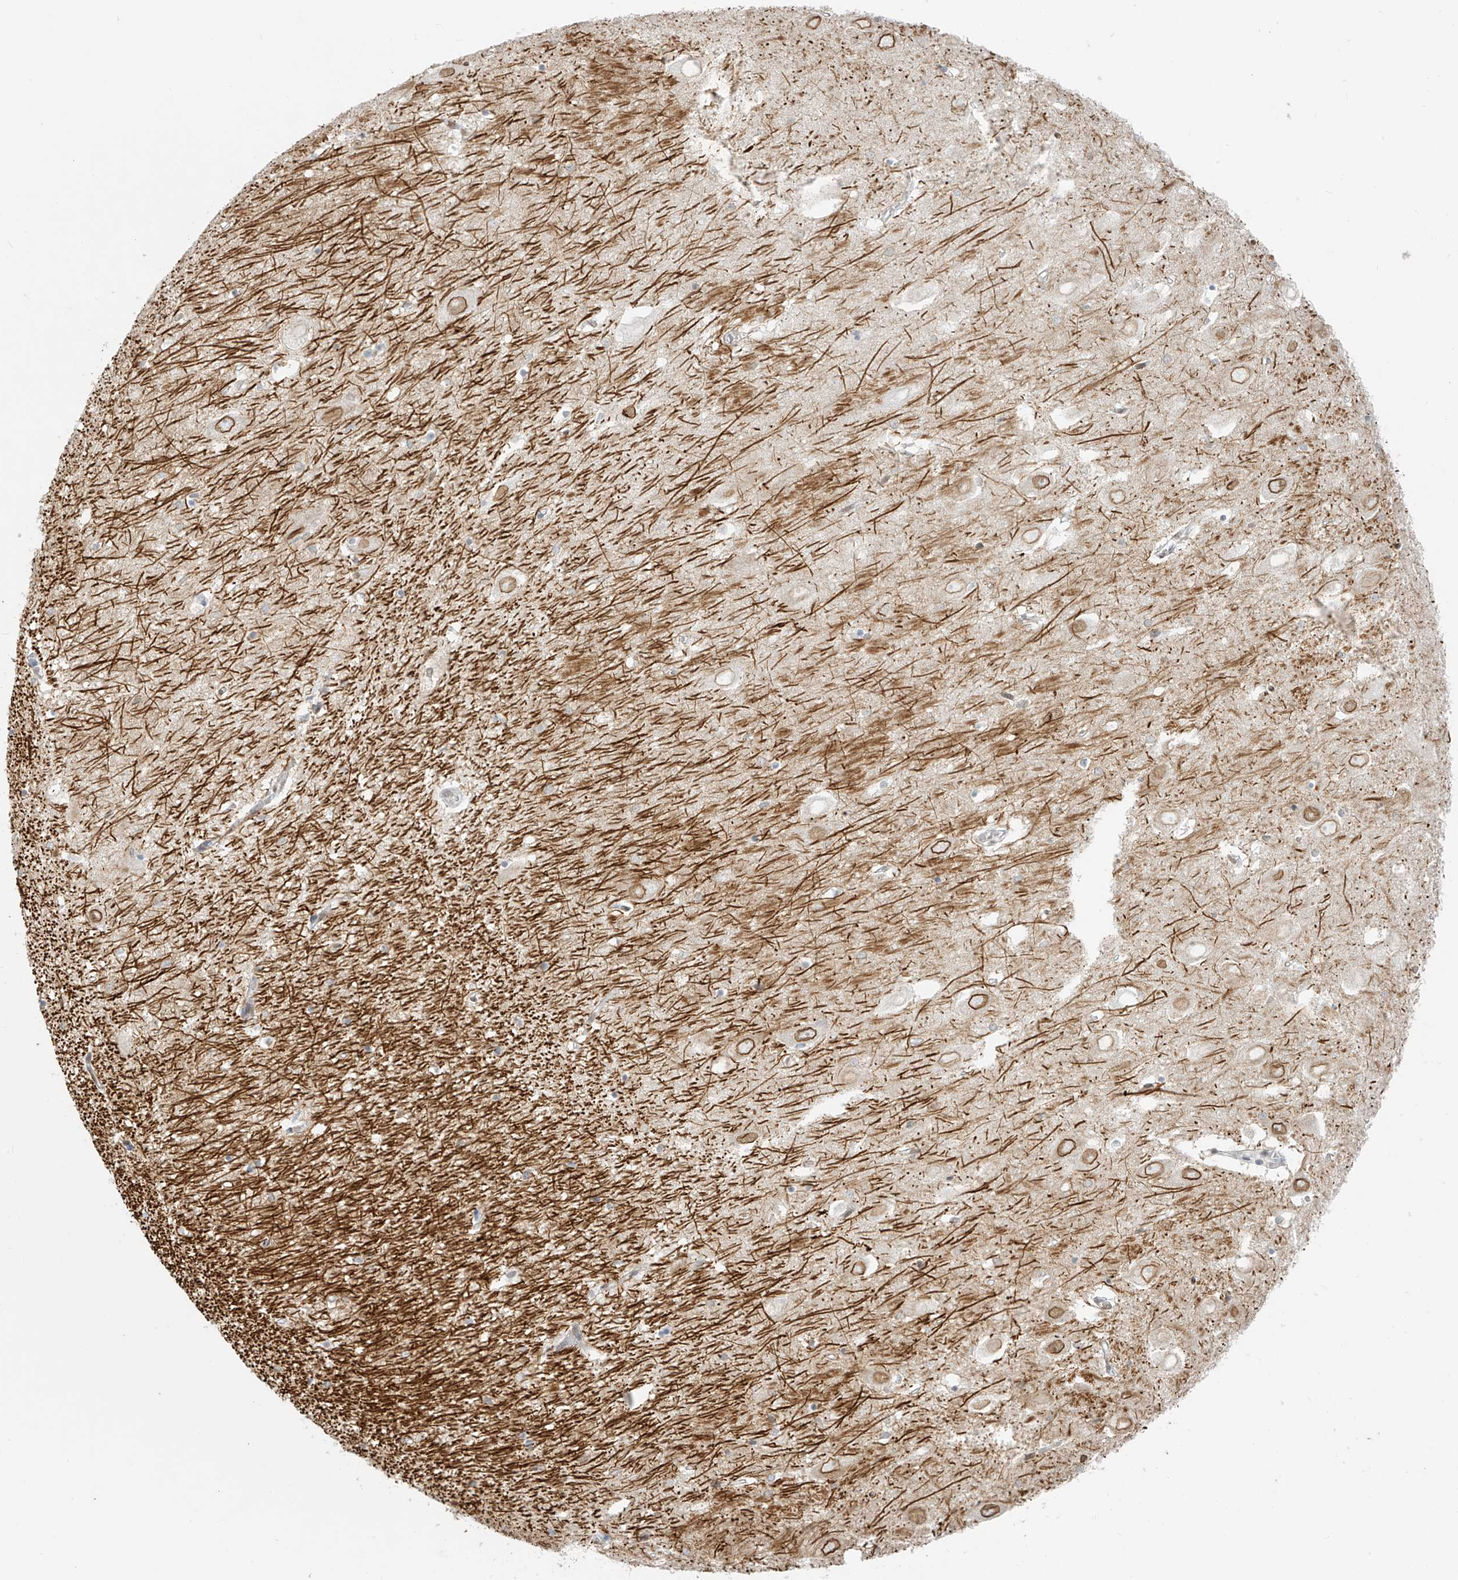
{"staining": {"intensity": "moderate", "quantity": "<25%", "location": "nuclear"}, "tissue": "hippocampus", "cell_type": "Glial cells", "image_type": "normal", "snomed": [{"axis": "morphology", "description": "Normal tissue, NOS"}, {"axis": "topography", "description": "Hippocampus"}], "caption": "Protein expression analysis of unremarkable human hippocampus reveals moderate nuclear expression in approximately <25% of glial cells. (Stains: DAB in brown, nuclei in blue, Microscopy: brightfield microscopy at high magnification).", "gene": "OSBPL7", "patient": {"sex": "female", "age": 64}}